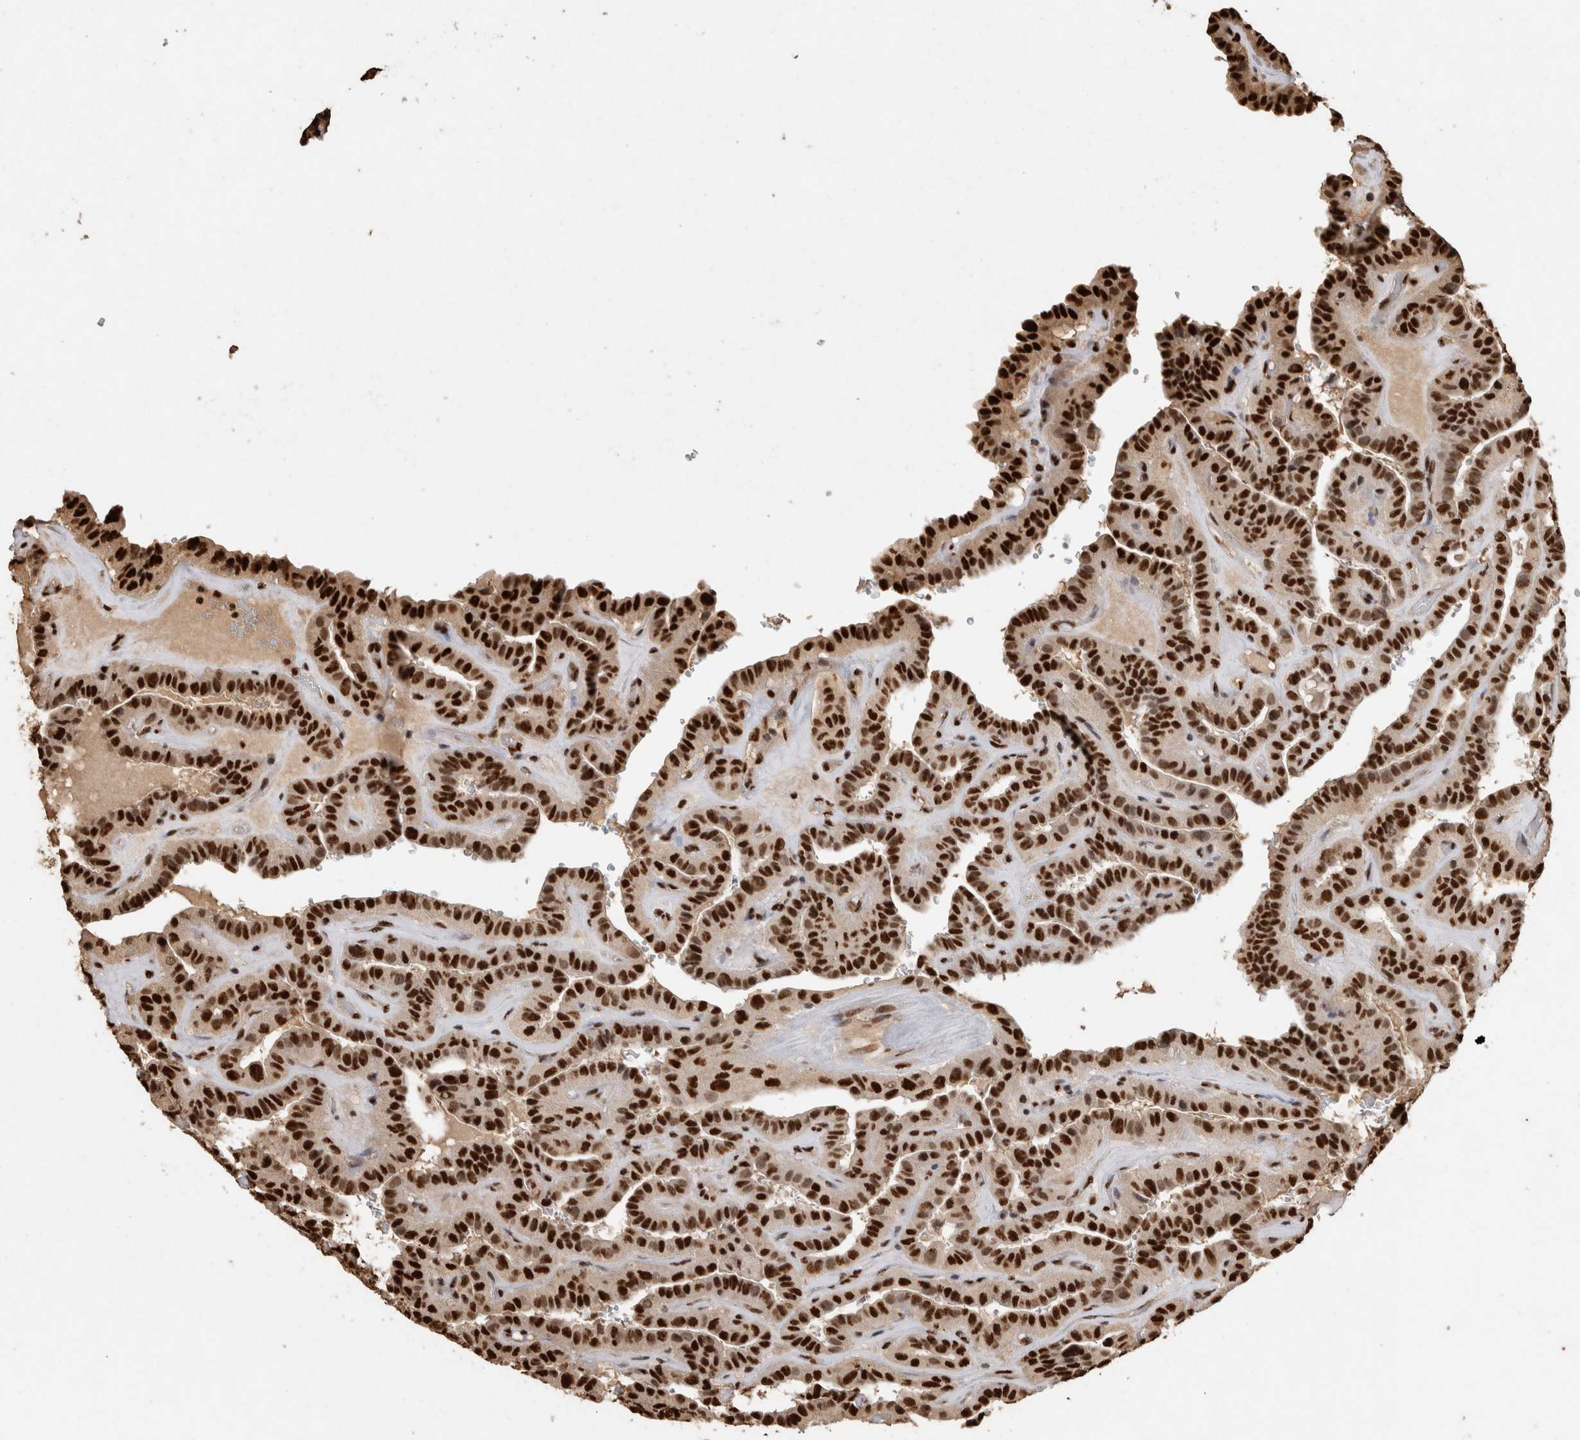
{"staining": {"intensity": "strong", "quantity": ">75%", "location": "nuclear"}, "tissue": "thyroid cancer", "cell_type": "Tumor cells", "image_type": "cancer", "snomed": [{"axis": "morphology", "description": "Papillary adenocarcinoma, NOS"}, {"axis": "topography", "description": "Thyroid gland"}], "caption": "An immunohistochemistry (IHC) micrograph of neoplastic tissue is shown. Protein staining in brown highlights strong nuclear positivity in thyroid papillary adenocarcinoma within tumor cells.", "gene": "RAD50", "patient": {"sex": "male", "age": 77}}